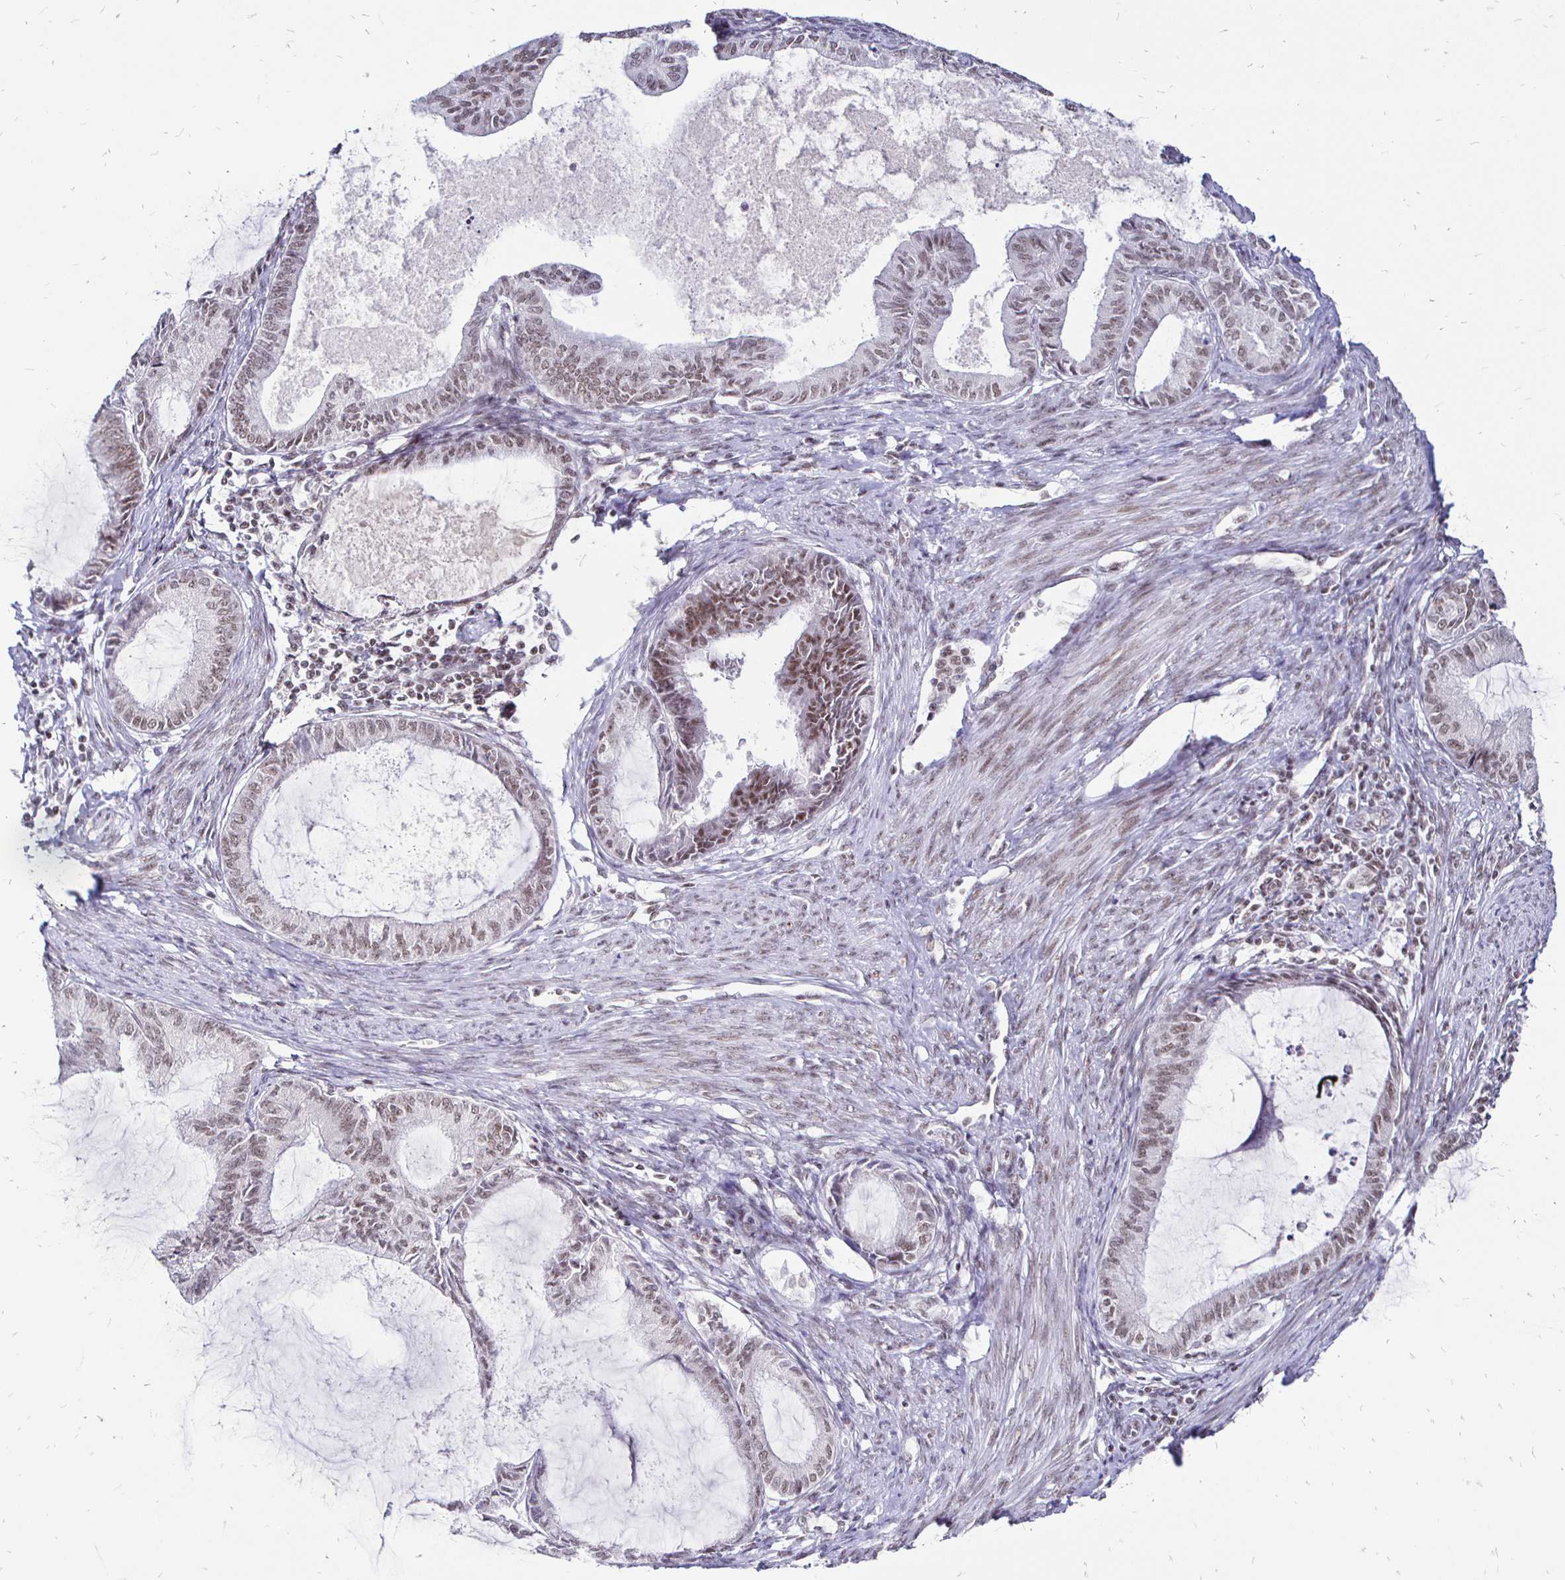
{"staining": {"intensity": "weak", "quantity": "25%-75%", "location": "nuclear"}, "tissue": "endometrial cancer", "cell_type": "Tumor cells", "image_type": "cancer", "snomed": [{"axis": "morphology", "description": "Adenocarcinoma, NOS"}, {"axis": "topography", "description": "Endometrium"}], "caption": "Human endometrial cancer (adenocarcinoma) stained for a protein (brown) demonstrates weak nuclear positive expression in about 25%-75% of tumor cells.", "gene": "SIN3A", "patient": {"sex": "female", "age": 86}}